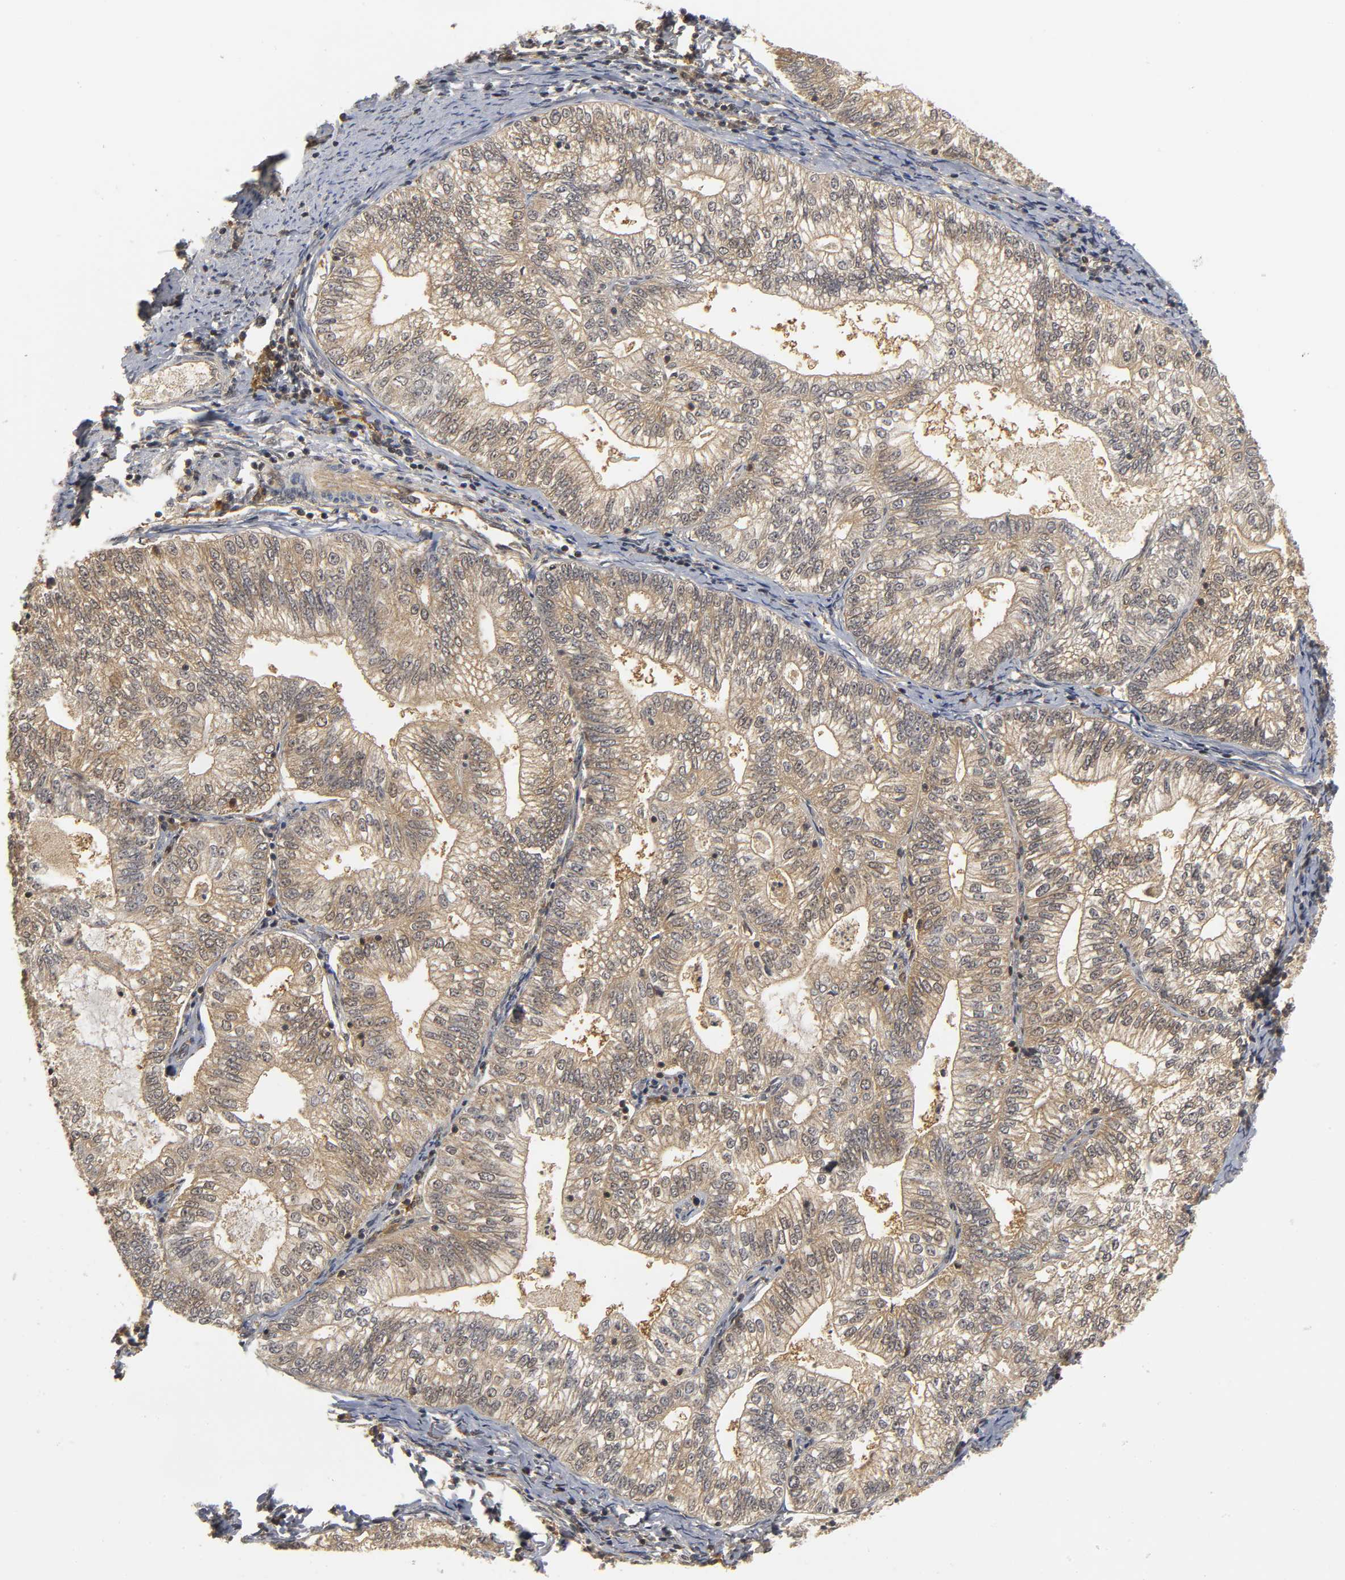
{"staining": {"intensity": "moderate", "quantity": ">75%", "location": "cytoplasmic/membranous"}, "tissue": "endometrial cancer", "cell_type": "Tumor cells", "image_type": "cancer", "snomed": [{"axis": "morphology", "description": "Adenocarcinoma, NOS"}, {"axis": "topography", "description": "Endometrium"}], "caption": "This photomicrograph reveals IHC staining of human endometrial cancer, with medium moderate cytoplasmic/membranous staining in about >75% of tumor cells.", "gene": "PARK7", "patient": {"sex": "female", "age": 69}}